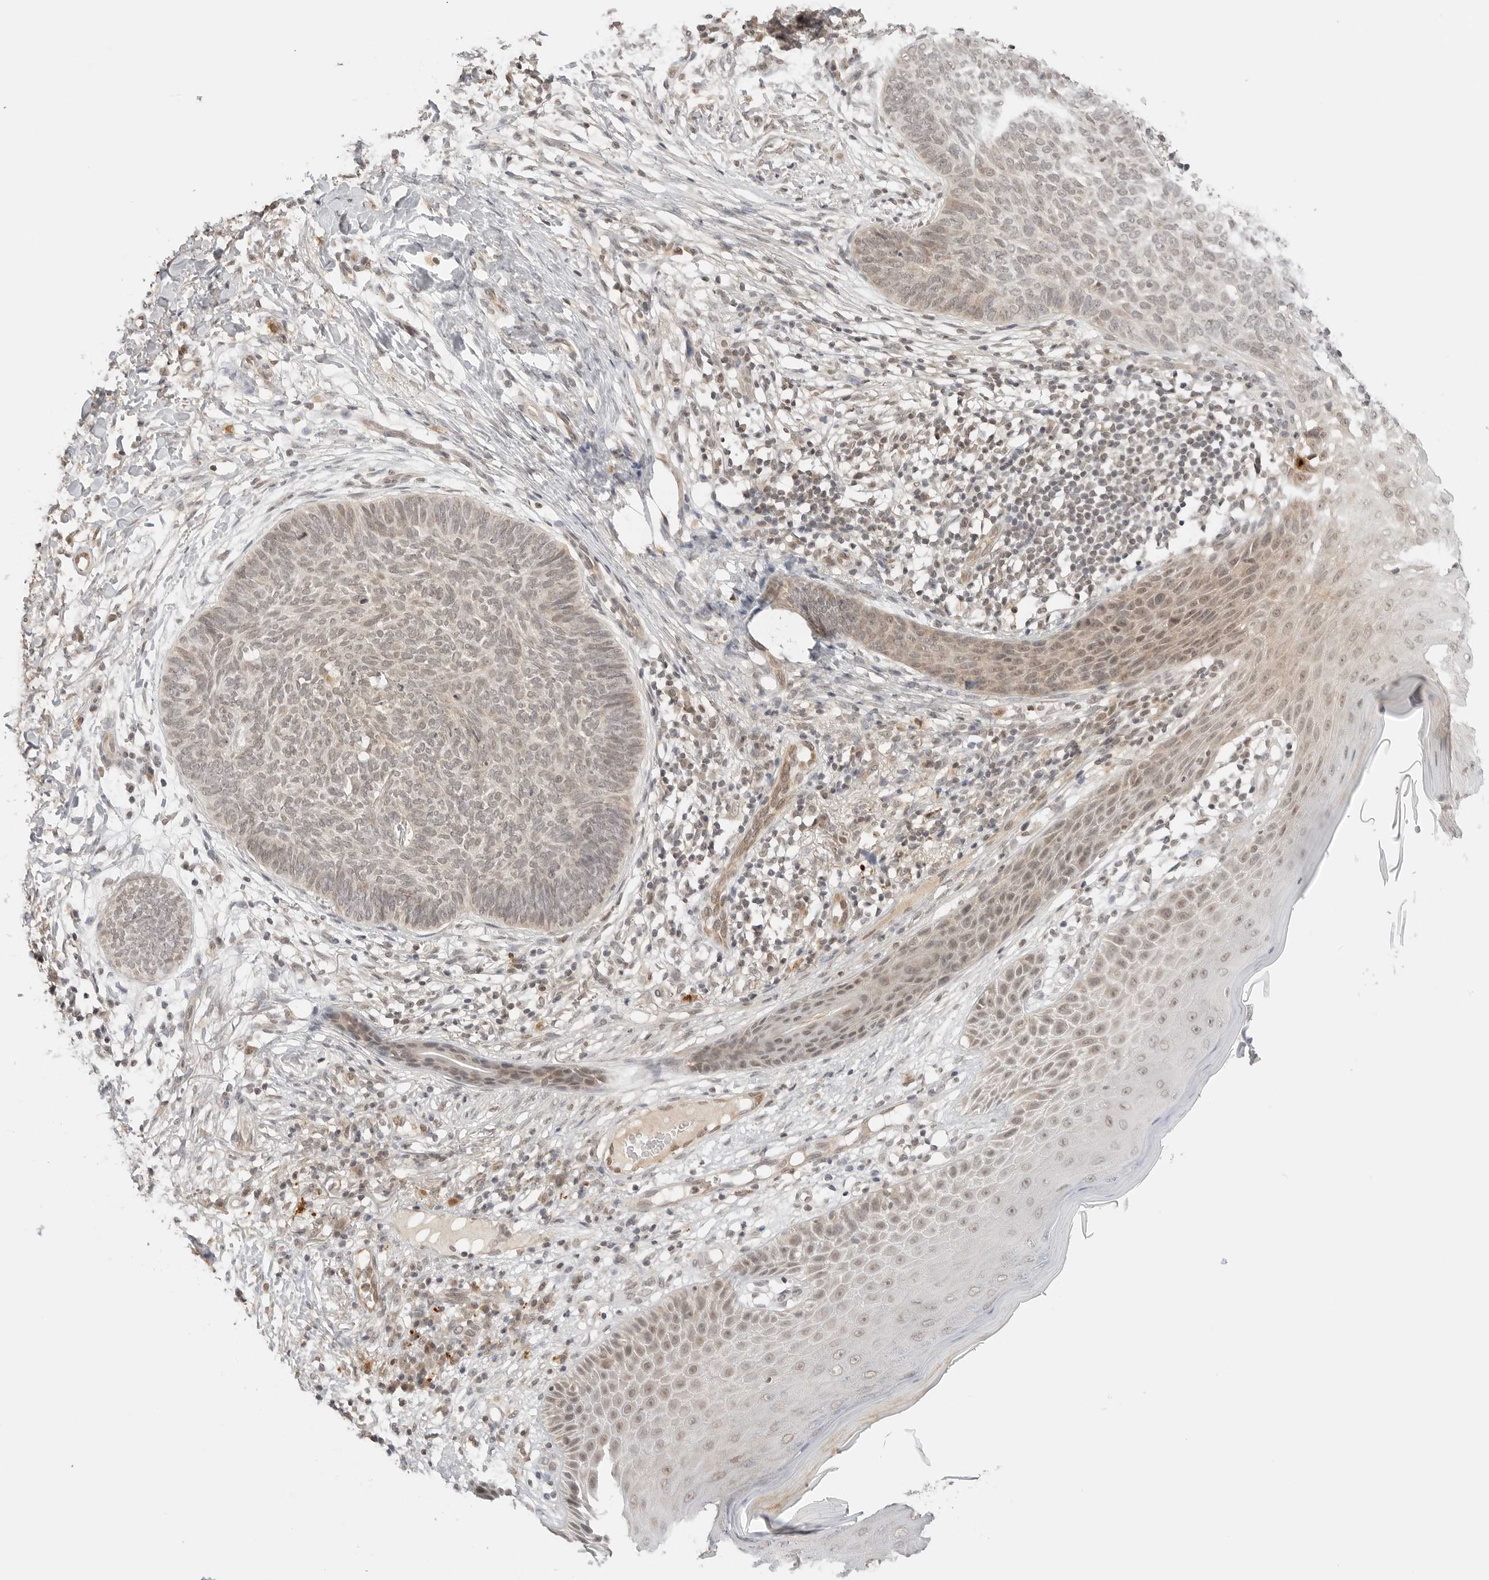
{"staining": {"intensity": "weak", "quantity": "<25%", "location": "nuclear"}, "tissue": "skin cancer", "cell_type": "Tumor cells", "image_type": "cancer", "snomed": [{"axis": "morphology", "description": "Normal tissue, NOS"}, {"axis": "morphology", "description": "Basal cell carcinoma"}, {"axis": "topography", "description": "Skin"}], "caption": "There is no significant positivity in tumor cells of skin cancer.", "gene": "GPR34", "patient": {"sex": "male", "age": 50}}